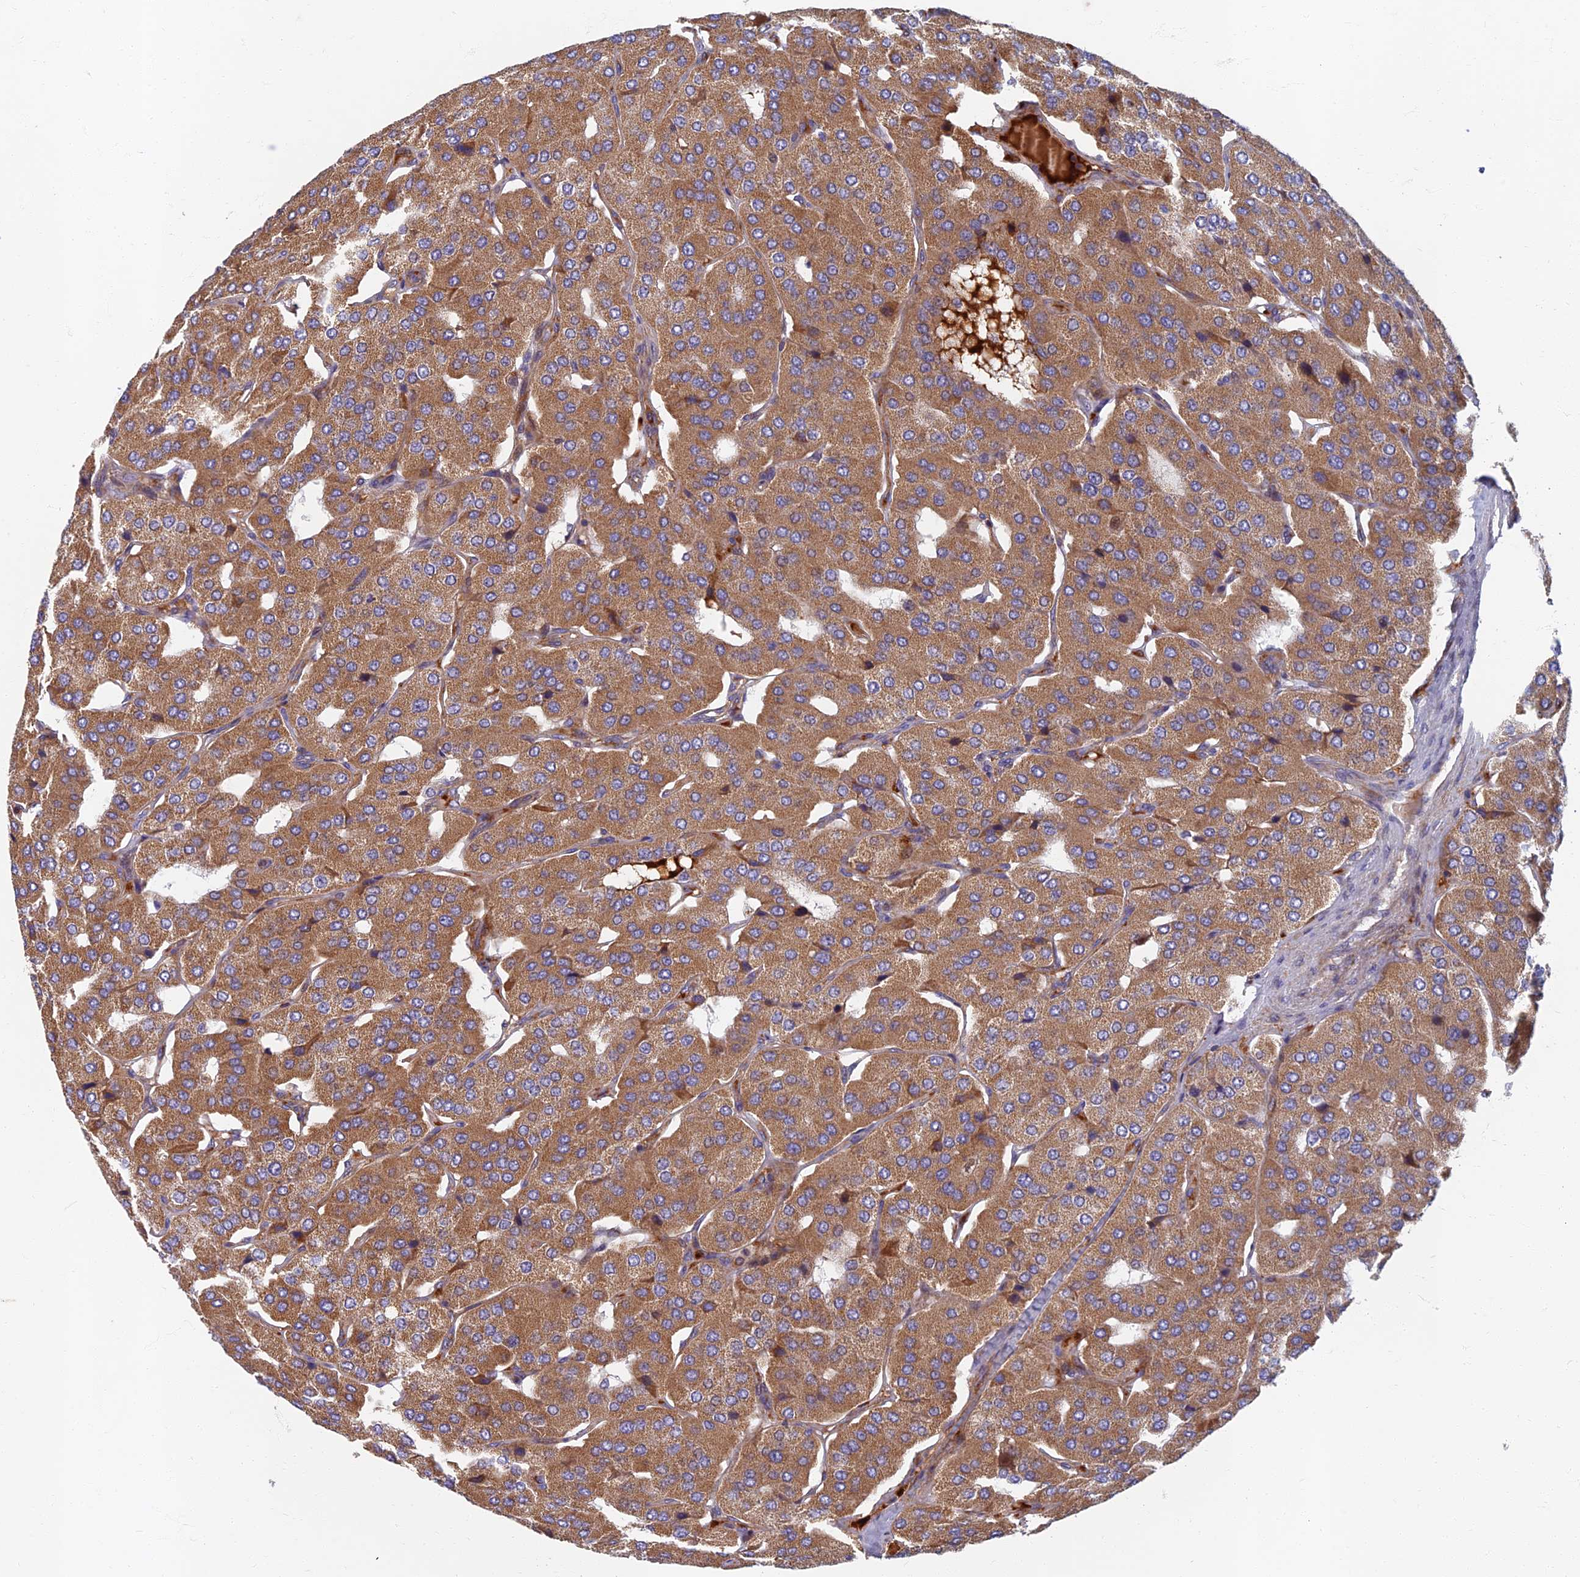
{"staining": {"intensity": "moderate", "quantity": ">75%", "location": "cytoplasmic/membranous"}, "tissue": "parathyroid gland", "cell_type": "Glandular cells", "image_type": "normal", "snomed": [{"axis": "morphology", "description": "Normal tissue, NOS"}, {"axis": "morphology", "description": "Adenoma, NOS"}, {"axis": "topography", "description": "Parathyroid gland"}], "caption": "This image exhibits immunohistochemistry (IHC) staining of benign parathyroid gland, with medium moderate cytoplasmic/membranous positivity in about >75% of glandular cells.", "gene": "SOGA1", "patient": {"sex": "female", "age": 86}}